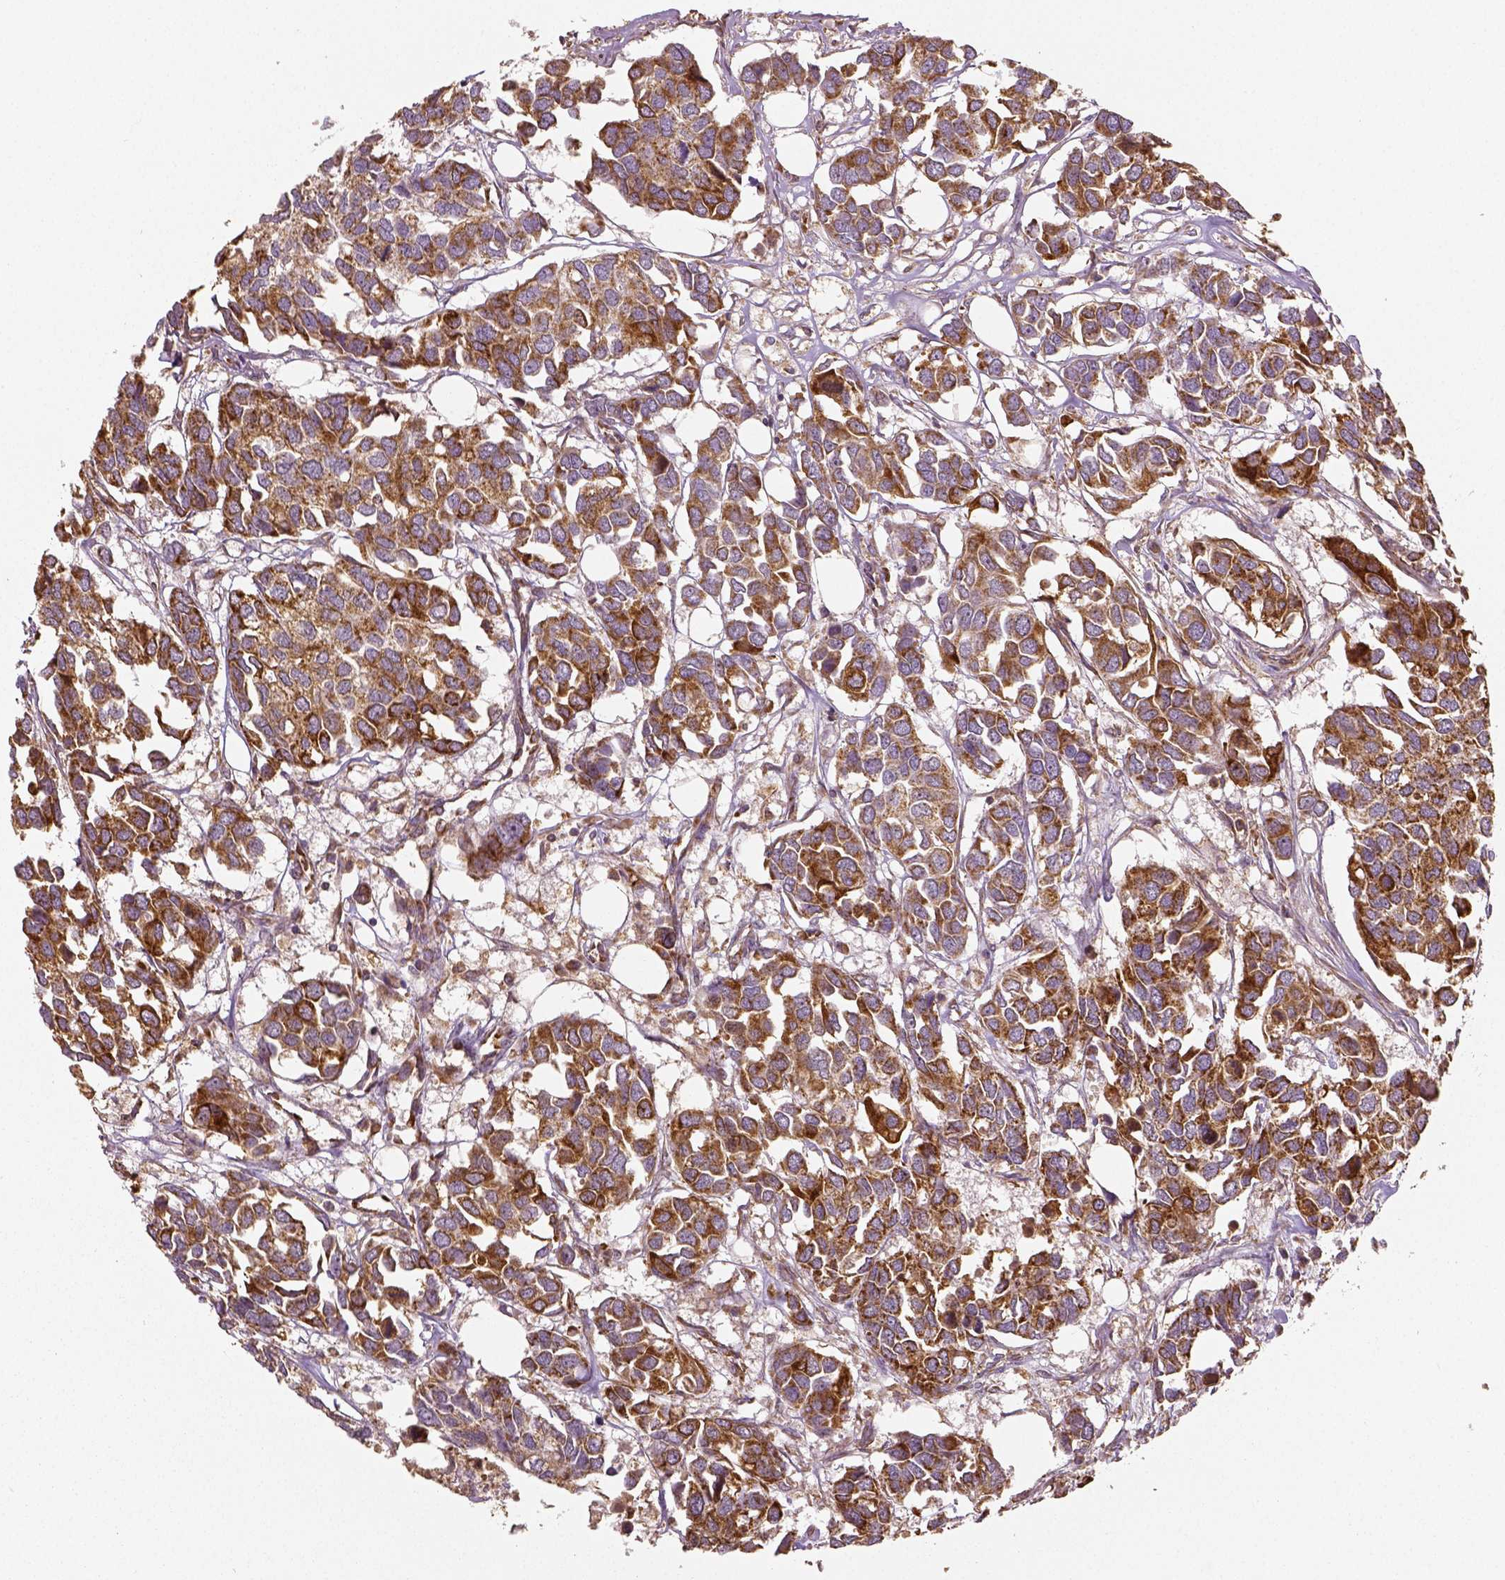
{"staining": {"intensity": "moderate", "quantity": ">75%", "location": "cytoplasmic/membranous"}, "tissue": "breast cancer", "cell_type": "Tumor cells", "image_type": "cancer", "snomed": [{"axis": "morphology", "description": "Duct carcinoma"}, {"axis": "topography", "description": "Breast"}], "caption": "Immunohistochemistry (IHC) (DAB) staining of breast infiltrating ductal carcinoma exhibits moderate cytoplasmic/membranous protein staining in approximately >75% of tumor cells.", "gene": "PGAM5", "patient": {"sex": "female", "age": 83}}